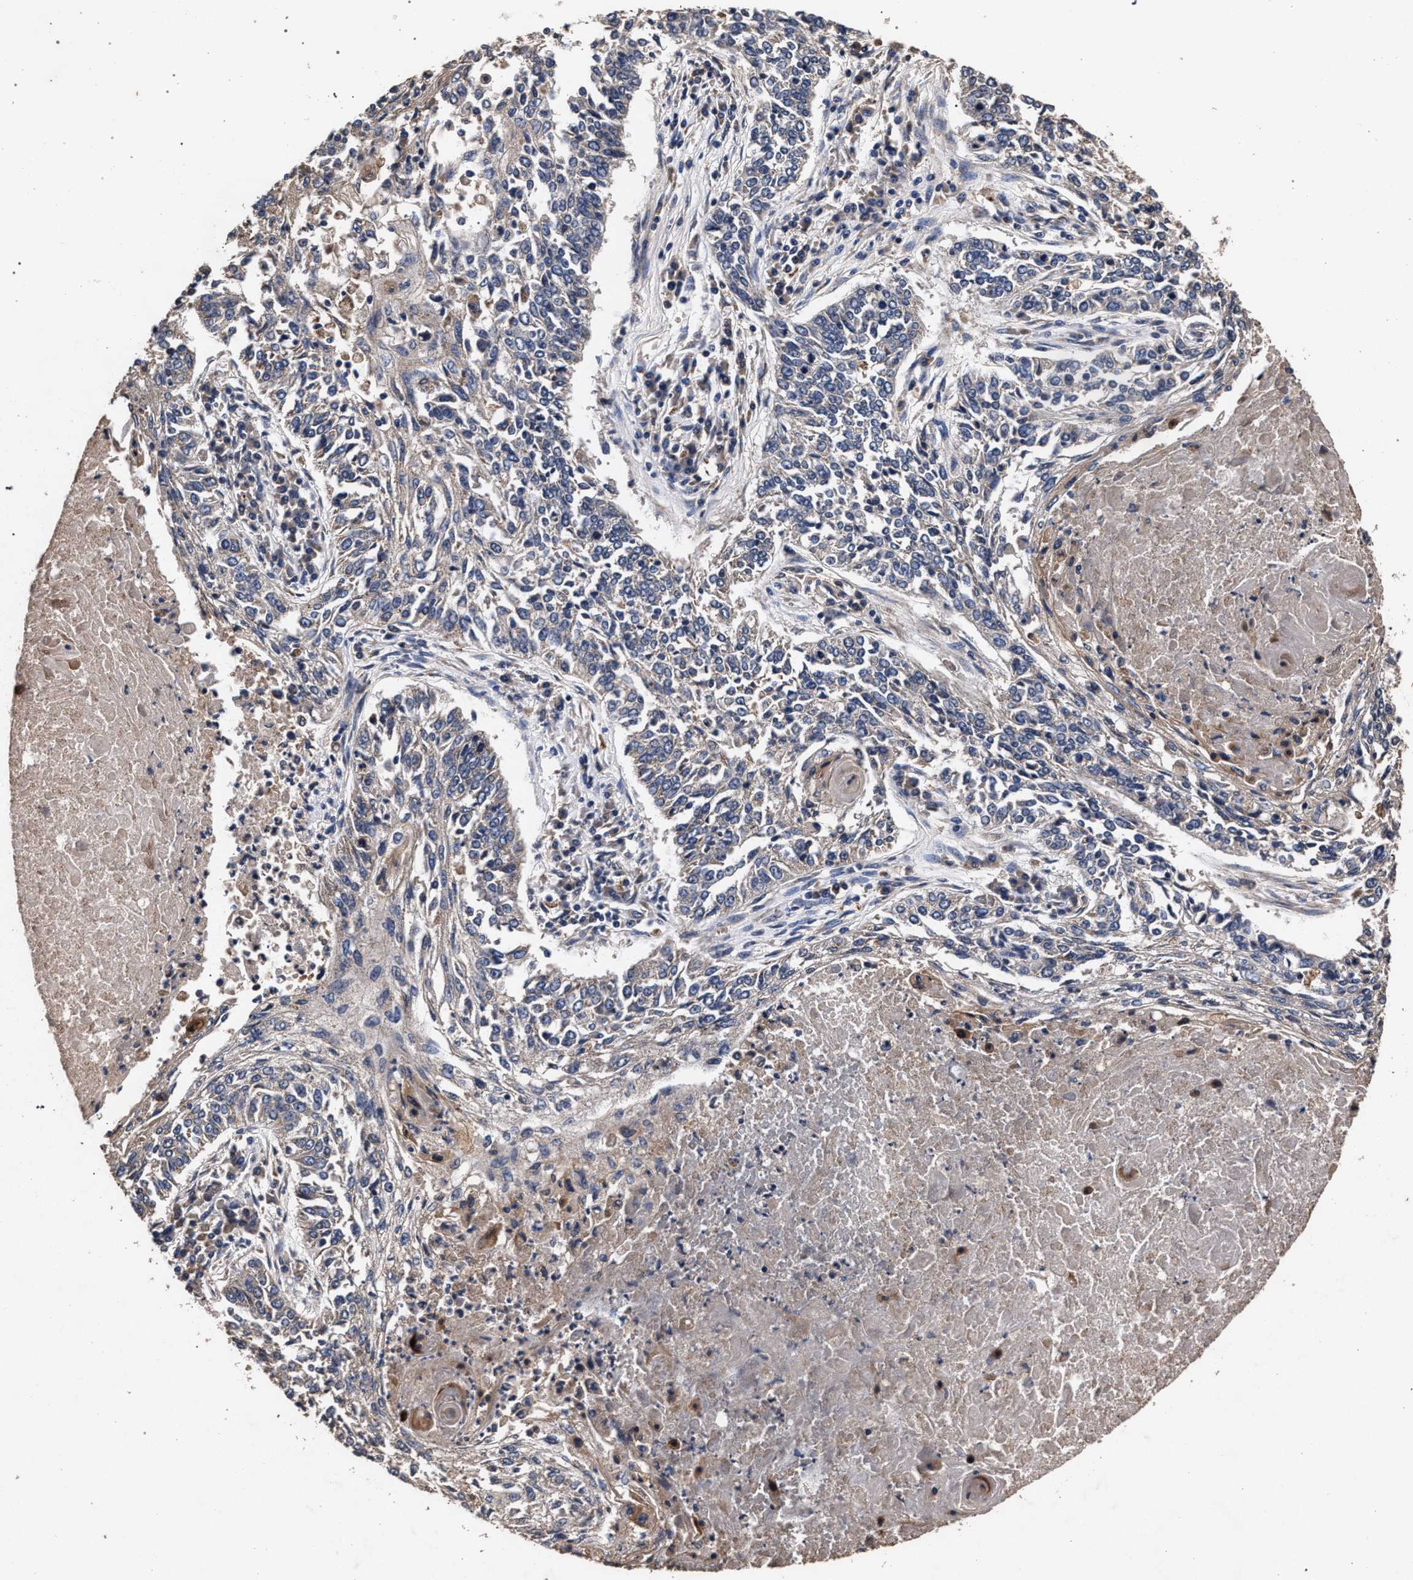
{"staining": {"intensity": "weak", "quantity": "<25%", "location": "cytoplasmic/membranous"}, "tissue": "lung cancer", "cell_type": "Tumor cells", "image_type": "cancer", "snomed": [{"axis": "morphology", "description": "Normal tissue, NOS"}, {"axis": "morphology", "description": "Squamous cell carcinoma, NOS"}, {"axis": "topography", "description": "Cartilage tissue"}, {"axis": "topography", "description": "Bronchus"}, {"axis": "topography", "description": "Lung"}], "caption": "Immunohistochemistry (IHC) of lung cancer (squamous cell carcinoma) demonstrates no positivity in tumor cells.", "gene": "ACOX1", "patient": {"sex": "female", "age": 49}}